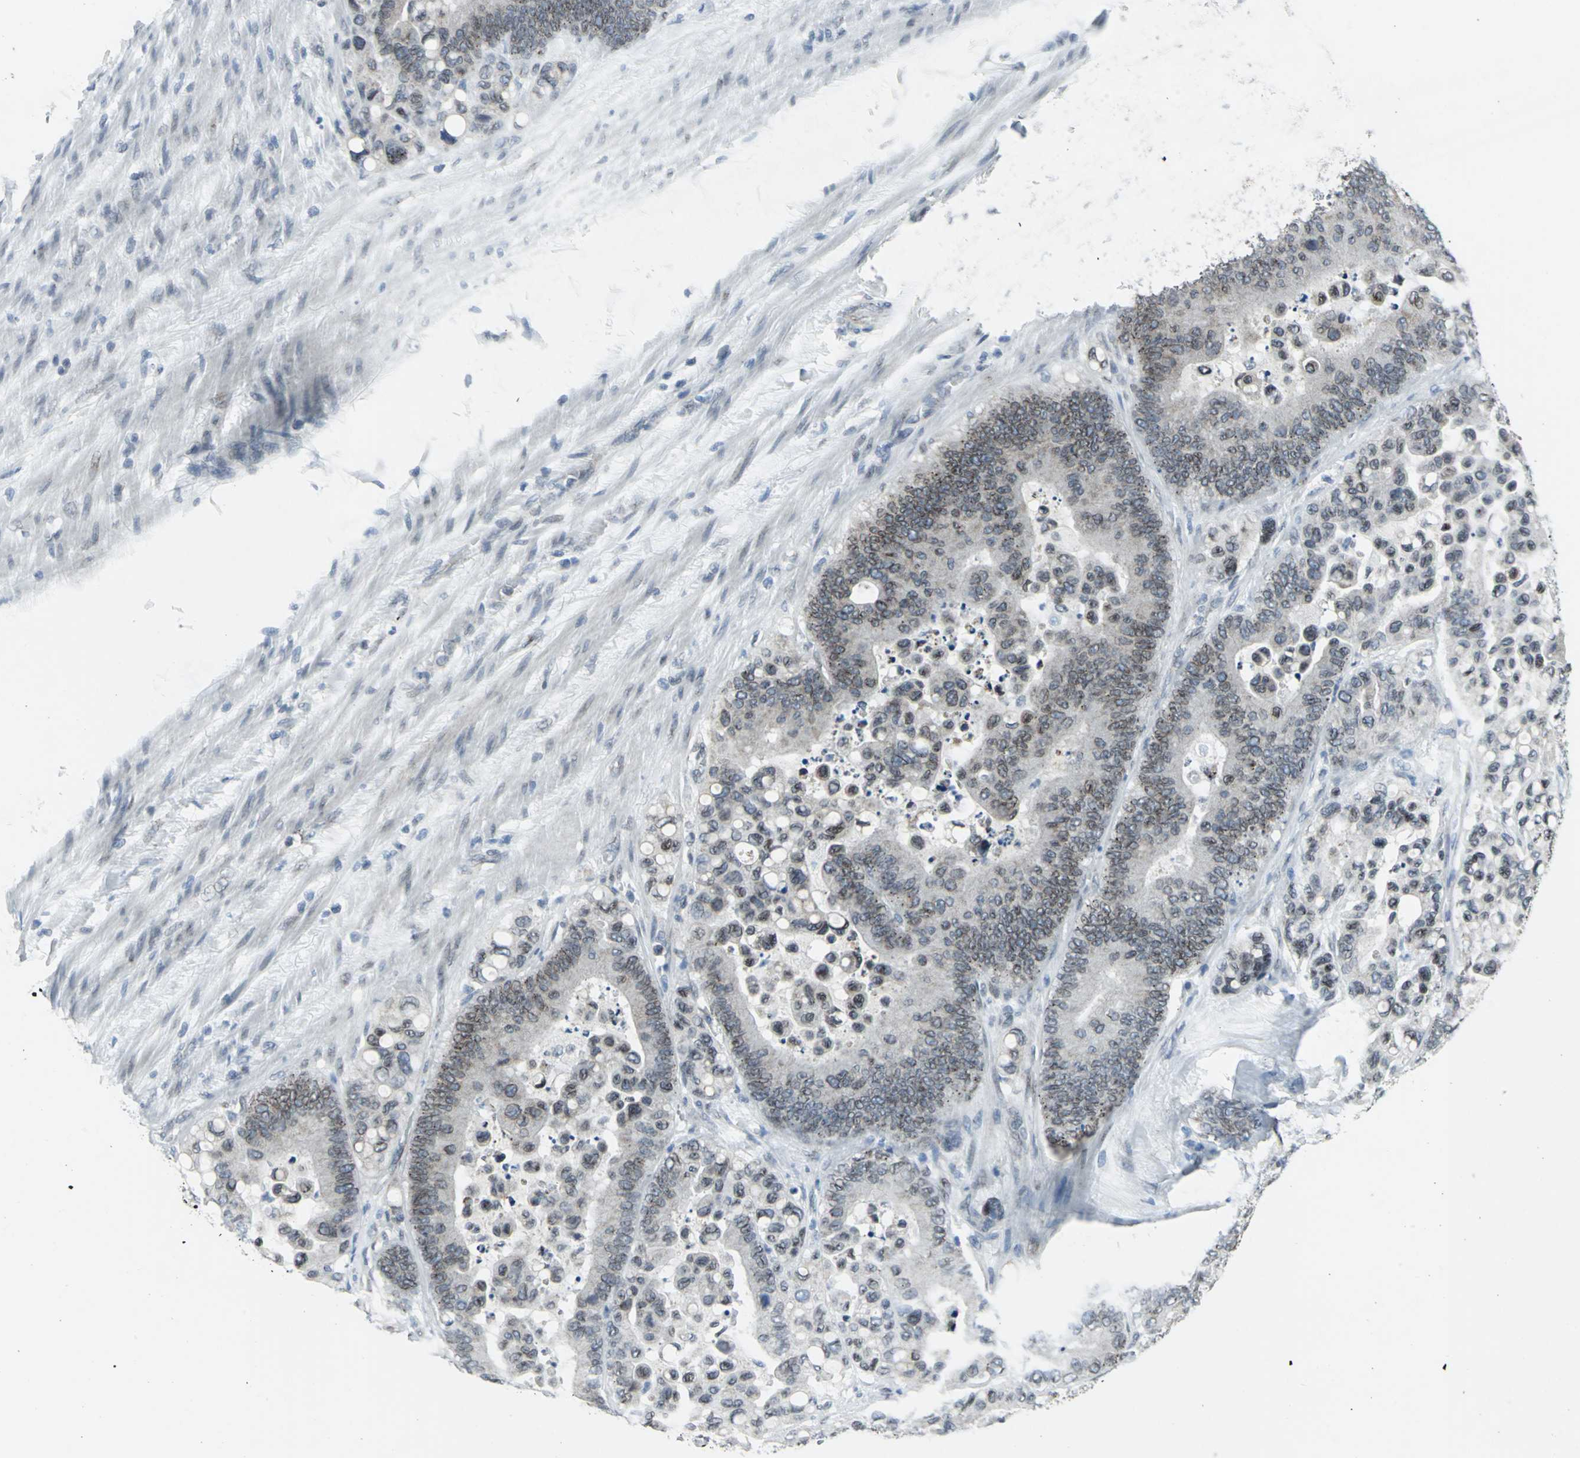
{"staining": {"intensity": "weak", "quantity": ">75%", "location": "nuclear"}, "tissue": "colorectal cancer", "cell_type": "Tumor cells", "image_type": "cancer", "snomed": [{"axis": "morphology", "description": "Normal tissue, NOS"}, {"axis": "morphology", "description": "Adenocarcinoma, NOS"}, {"axis": "topography", "description": "Colon"}], "caption": "This histopathology image exhibits immunohistochemistry staining of human adenocarcinoma (colorectal), with low weak nuclear expression in approximately >75% of tumor cells.", "gene": "SNUPN", "patient": {"sex": "male", "age": 82}}